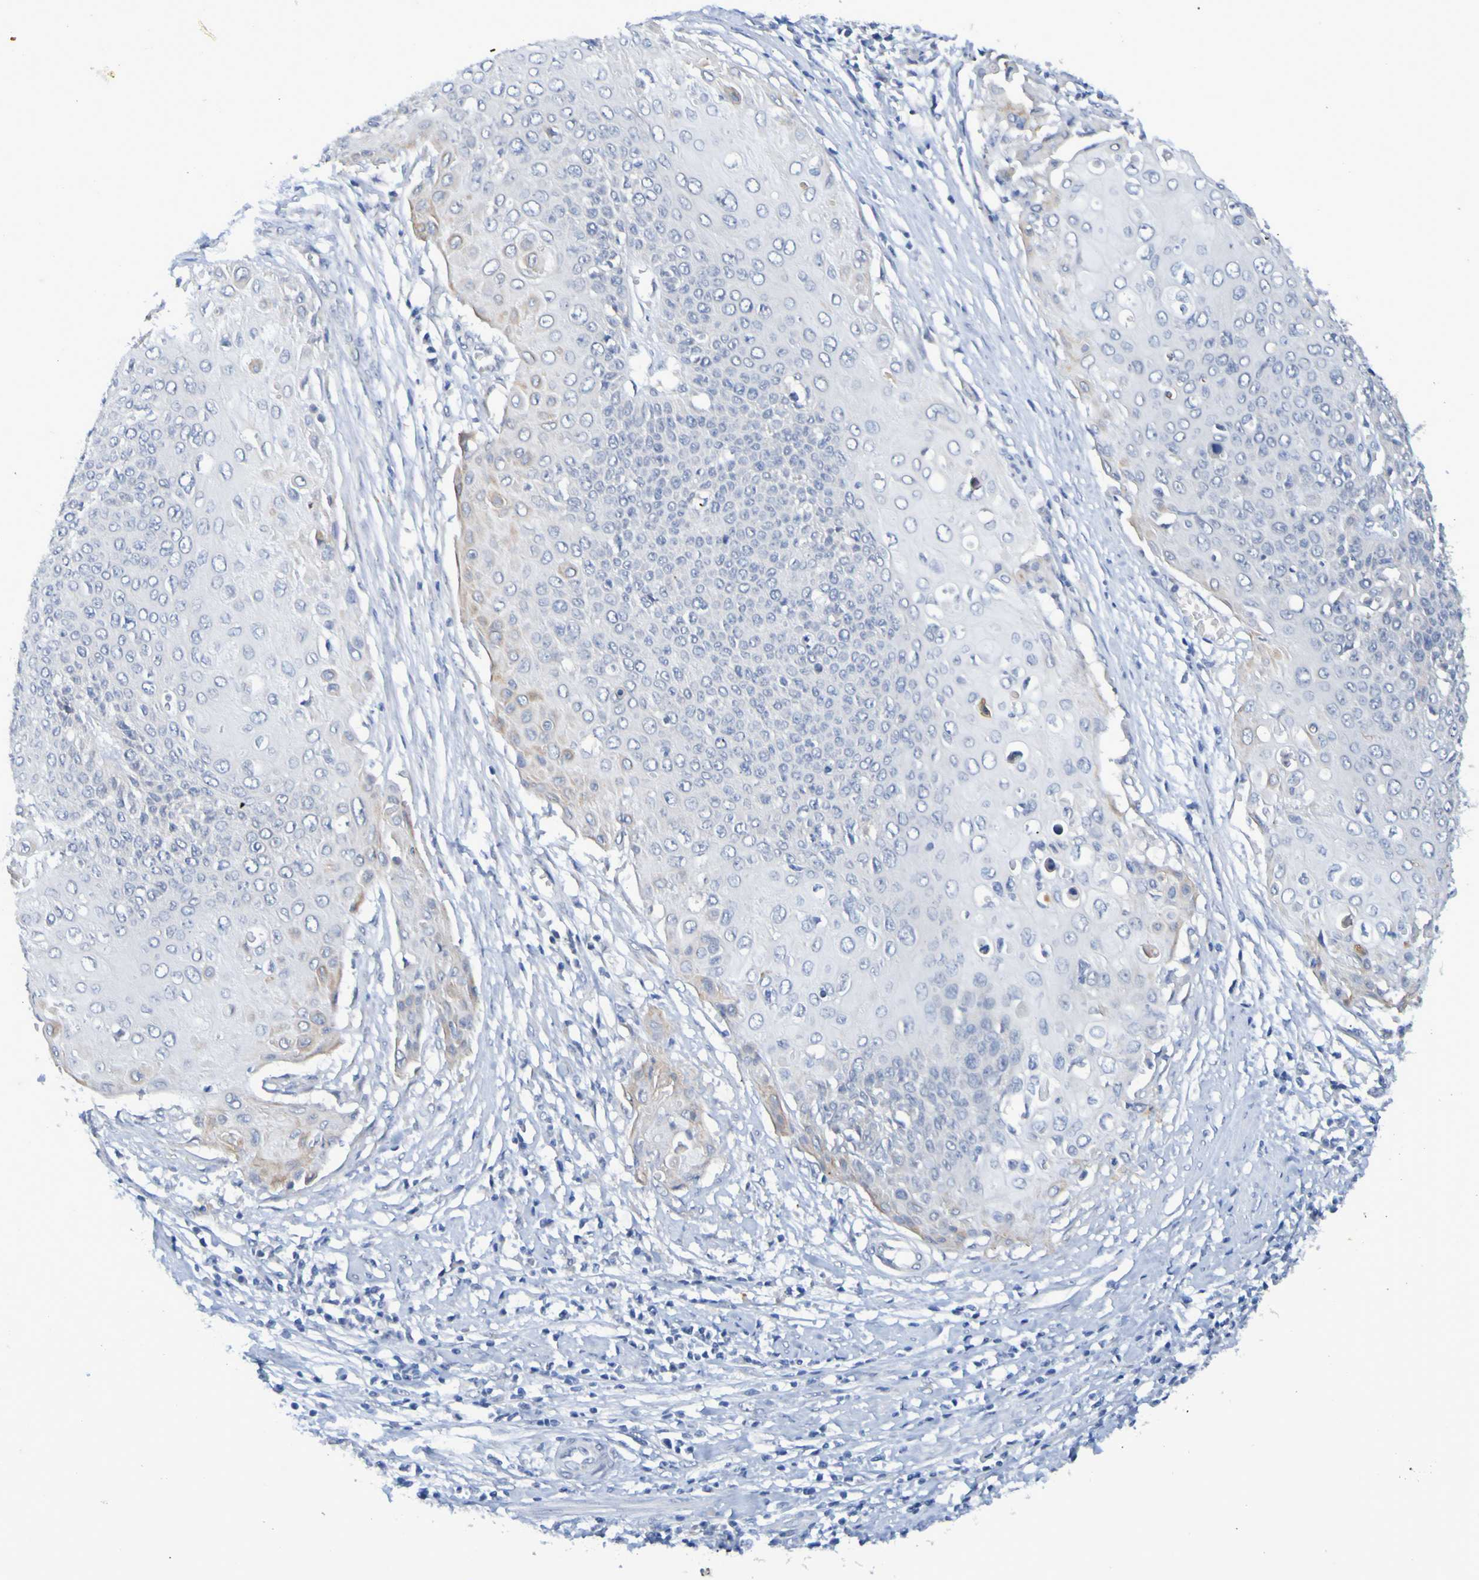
{"staining": {"intensity": "weak", "quantity": "<25%", "location": "cytoplasmic/membranous"}, "tissue": "cervical cancer", "cell_type": "Tumor cells", "image_type": "cancer", "snomed": [{"axis": "morphology", "description": "Squamous cell carcinoma, NOS"}, {"axis": "topography", "description": "Cervix"}], "caption": "Cervical squamous cell carcinoma stained for a protein using immunohistochemistry (IHC) demonstrates no expression tumor cells.", "gene": "VMA21", "patient": {"sex": "female", "age": 39}}